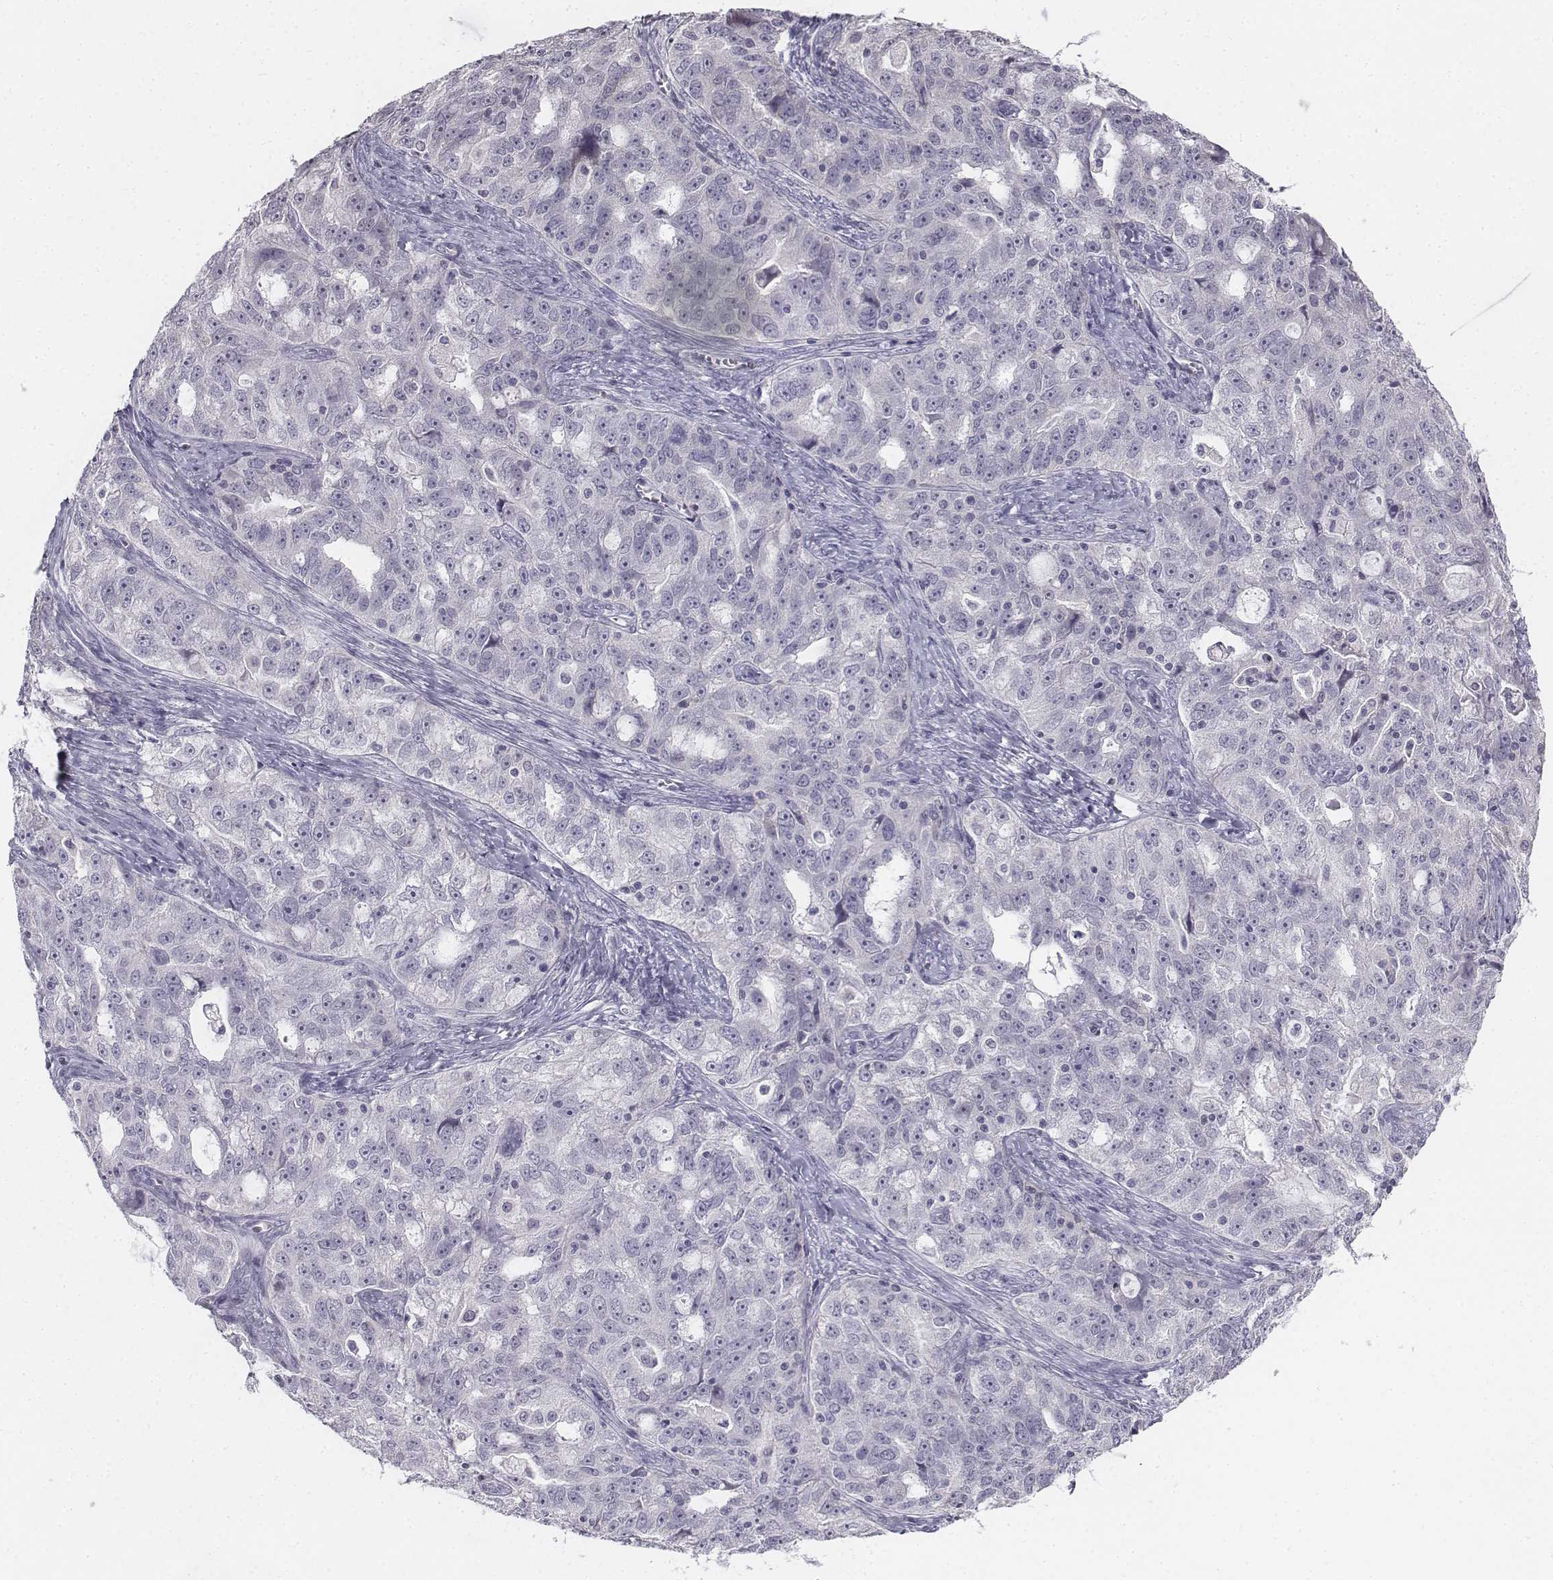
{"staining": {"intensity": "negative", "quantity": "none", "location": "none"}, "tissue": "ovarian cancer", "cell_type": "Tumor cells", "image_type": "cancer", "snomed": [{"axis": "morphology", "description": "Cystadenocarcinoma, serous, NOS"}, {"axis": "topography", "description": "Ovary"}], "caption": "An immunohistochemistry photomicrograph of ovarian serous cystadenocarcinoma is shown. There is no staining in tumor cells of ovarian serous cystadenocarcinoma.", "gene": "PENK", "patient": {"sex": "female", "age": 51}}